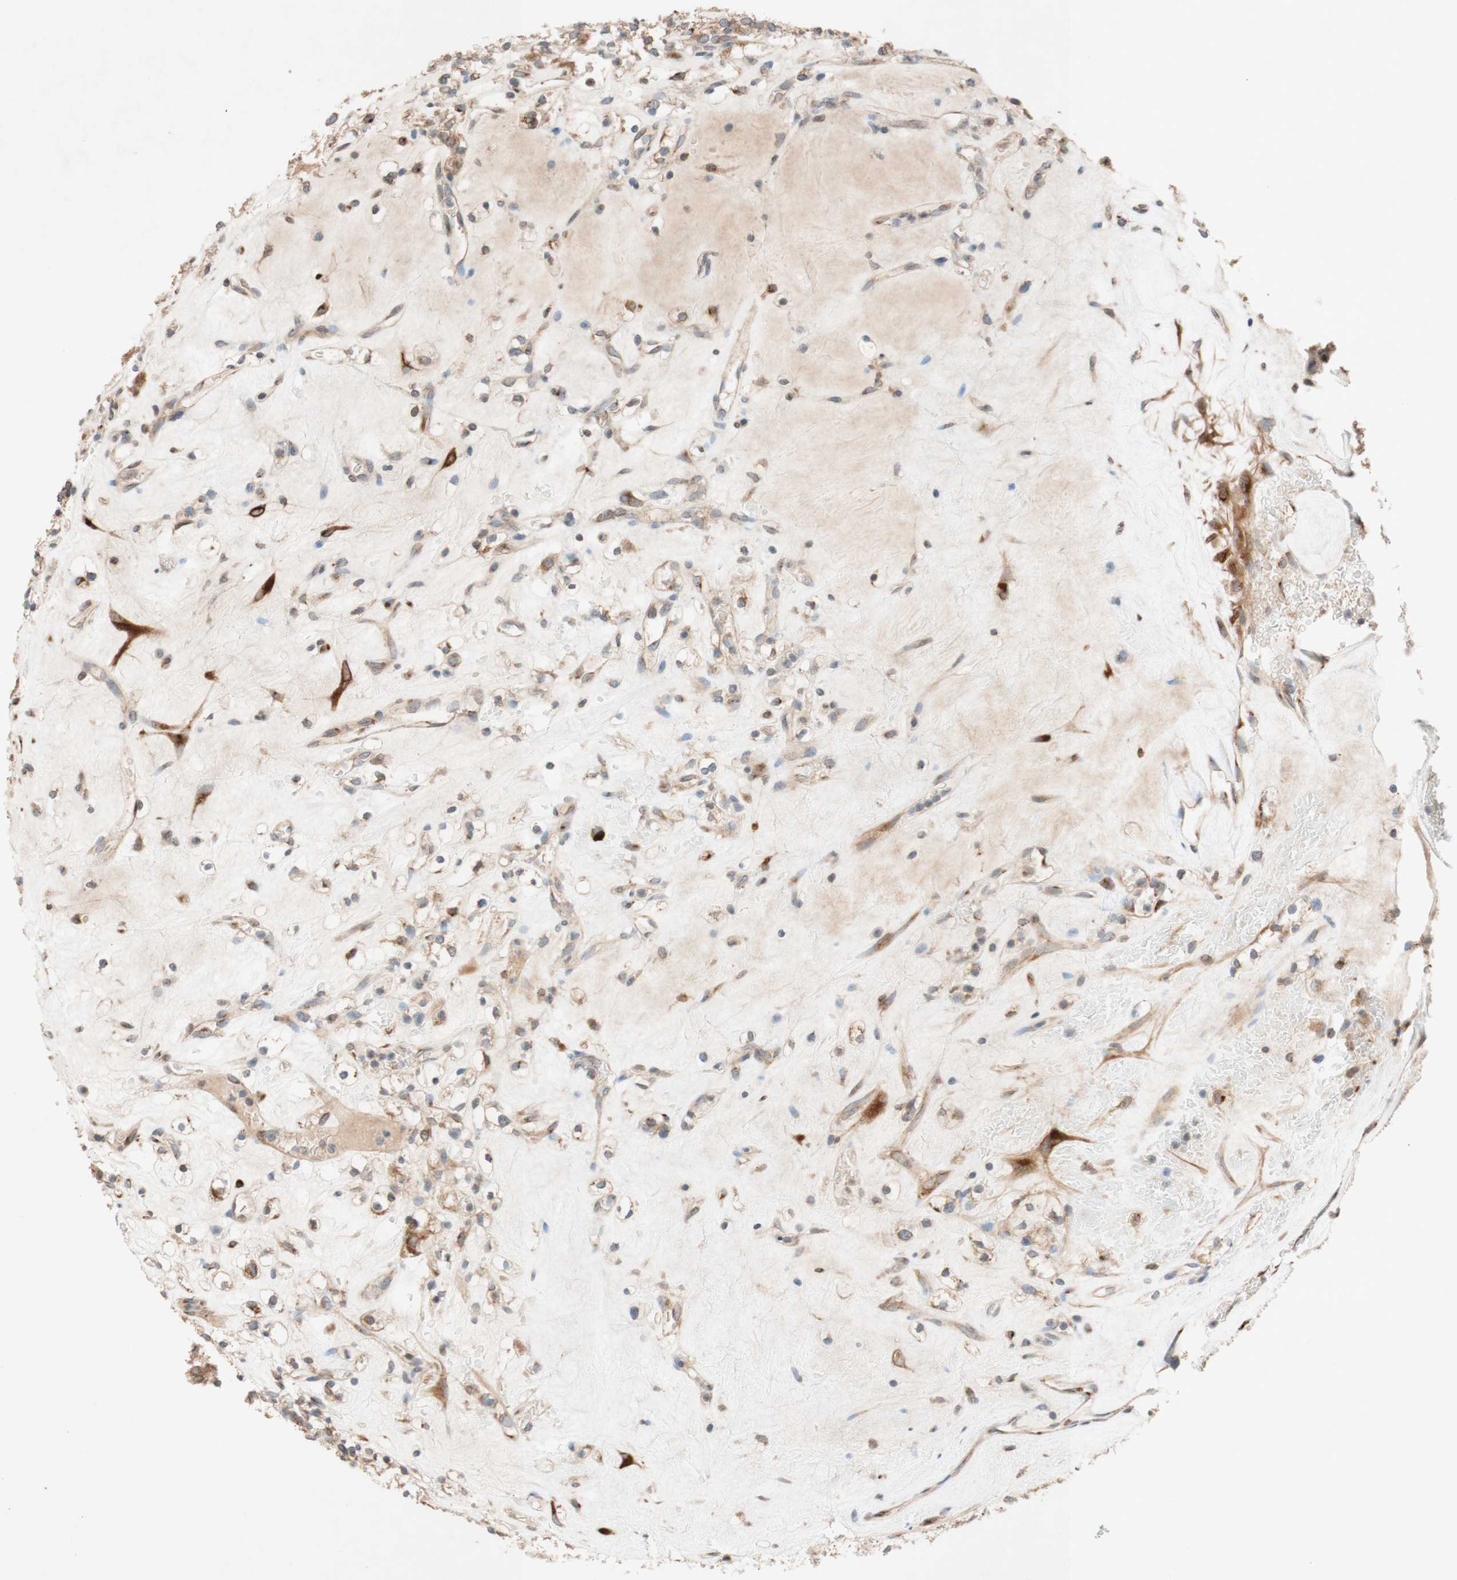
{"staining": {"intensity": "moderate", "quantity": ">75%", "location": "cytoplasmic/membranous,nuclear"}, "tissue": "renal cancer", "cell_type": "Tumor cells", "image_type": "cancer", "snomed": [{"axis": "morphology", "description": "Normal tissue, NOS"}, {"axis": "morphology", "description": "Adenocarcinoma, NOS"}, {"axis": "topography", "description": "Kidney"}], "caption": "Renal cancer stained with a brown dye exhibits moderate cytoplasmic/membranous and nuclear positive staining in approximately >75% of tumor cells.", "gene": "PTPRU", "patient": {"sex": "female", "age": 72}}